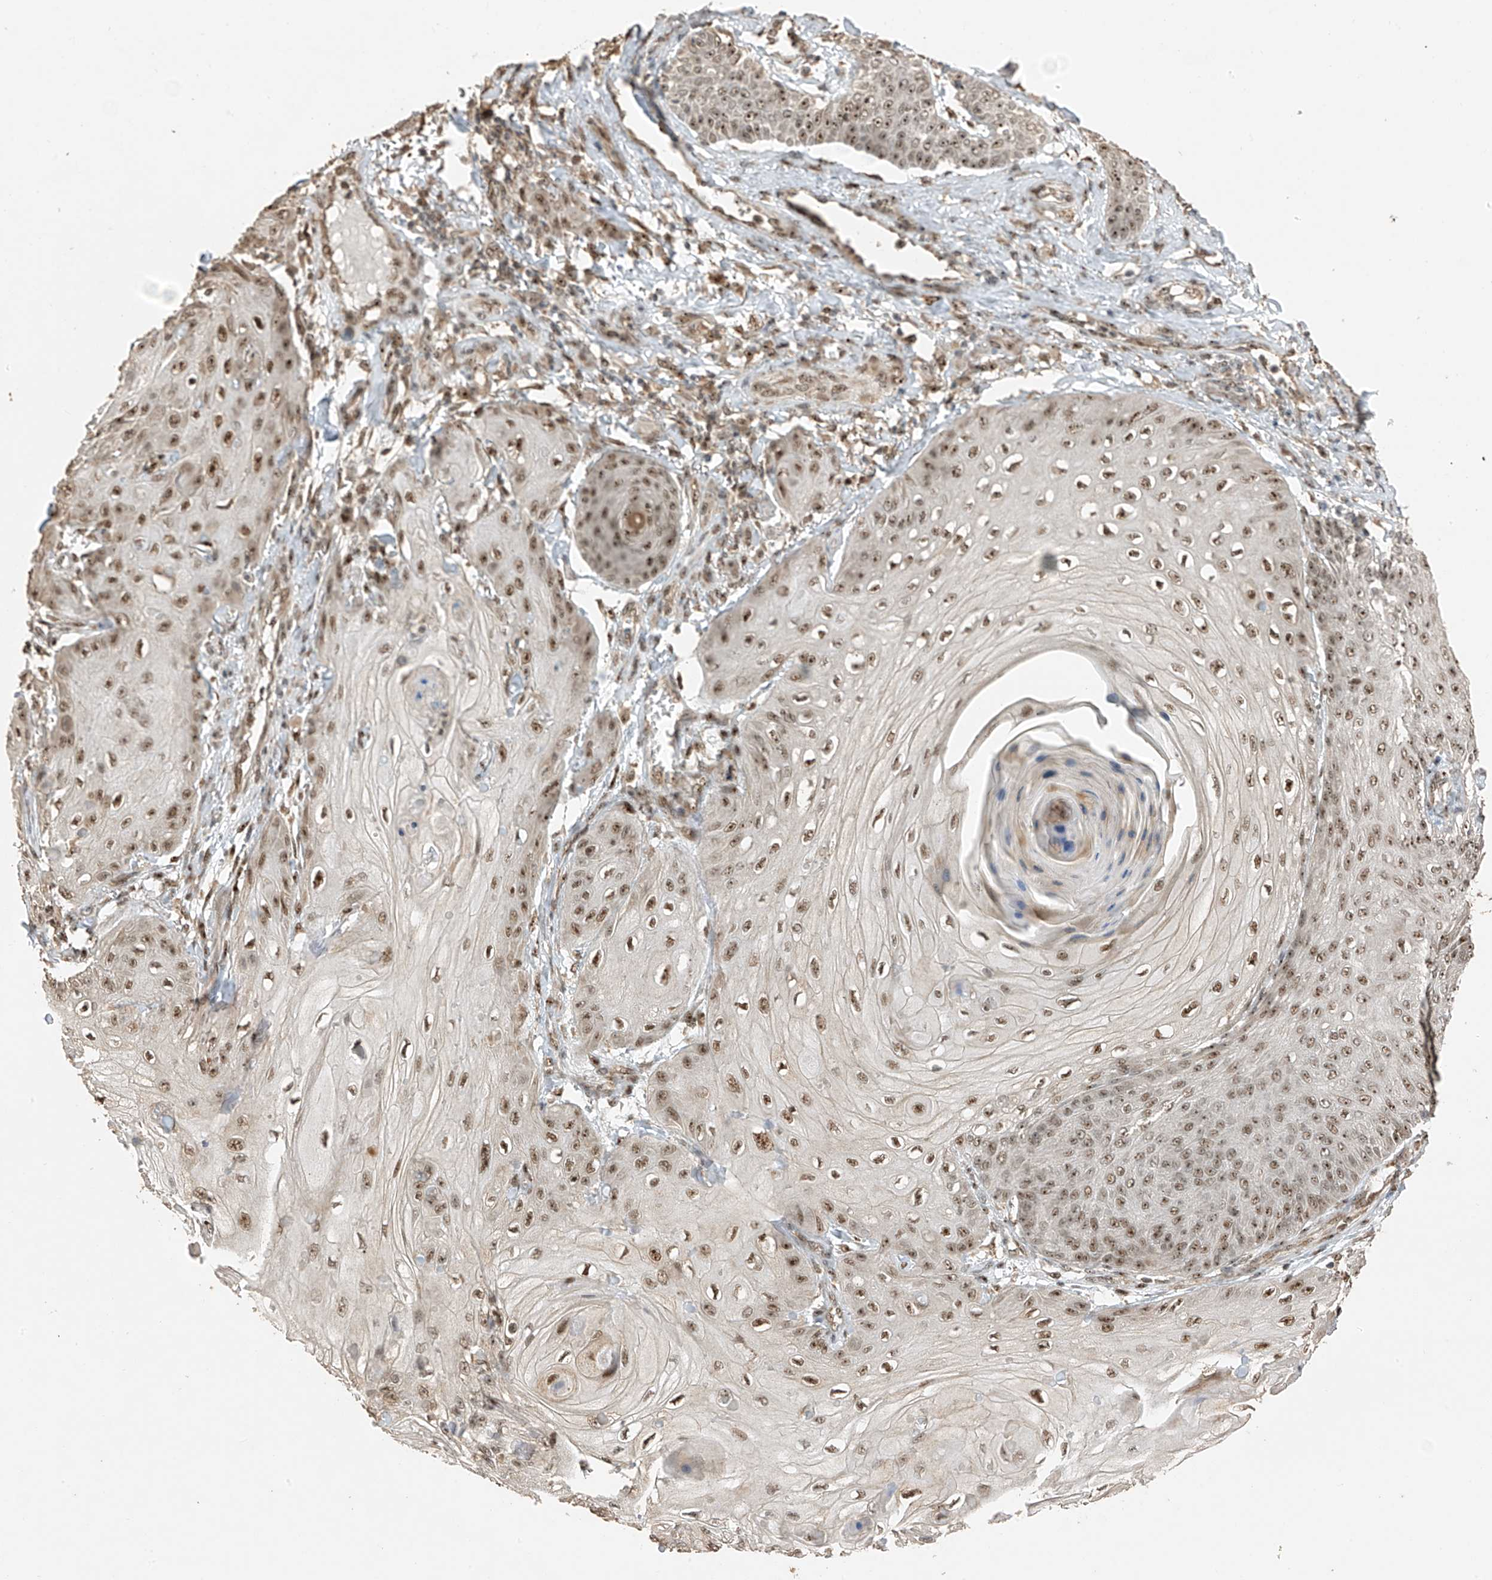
{"staining": {"intensity": "moderate", "quantity": ">75%", "location": "nuclear"}, "tissue": "skin cancer", "cell_type": "Tumor cells", "image_type": "cancer", "snomed": [{"axis": "morphology", "description": "Squamous cell carcinoma, NOS"}, {"axis": "topography", "description": "Skin"}], "caption": "A micrograph showing moderate nuclear expression in about >75% of tumor cells in skin squamous cell carcinoma, as visualized by brown immunohistochemical staining.", "gene": "ERLEC1", "patient": {"sex": "male", "age": 74}}